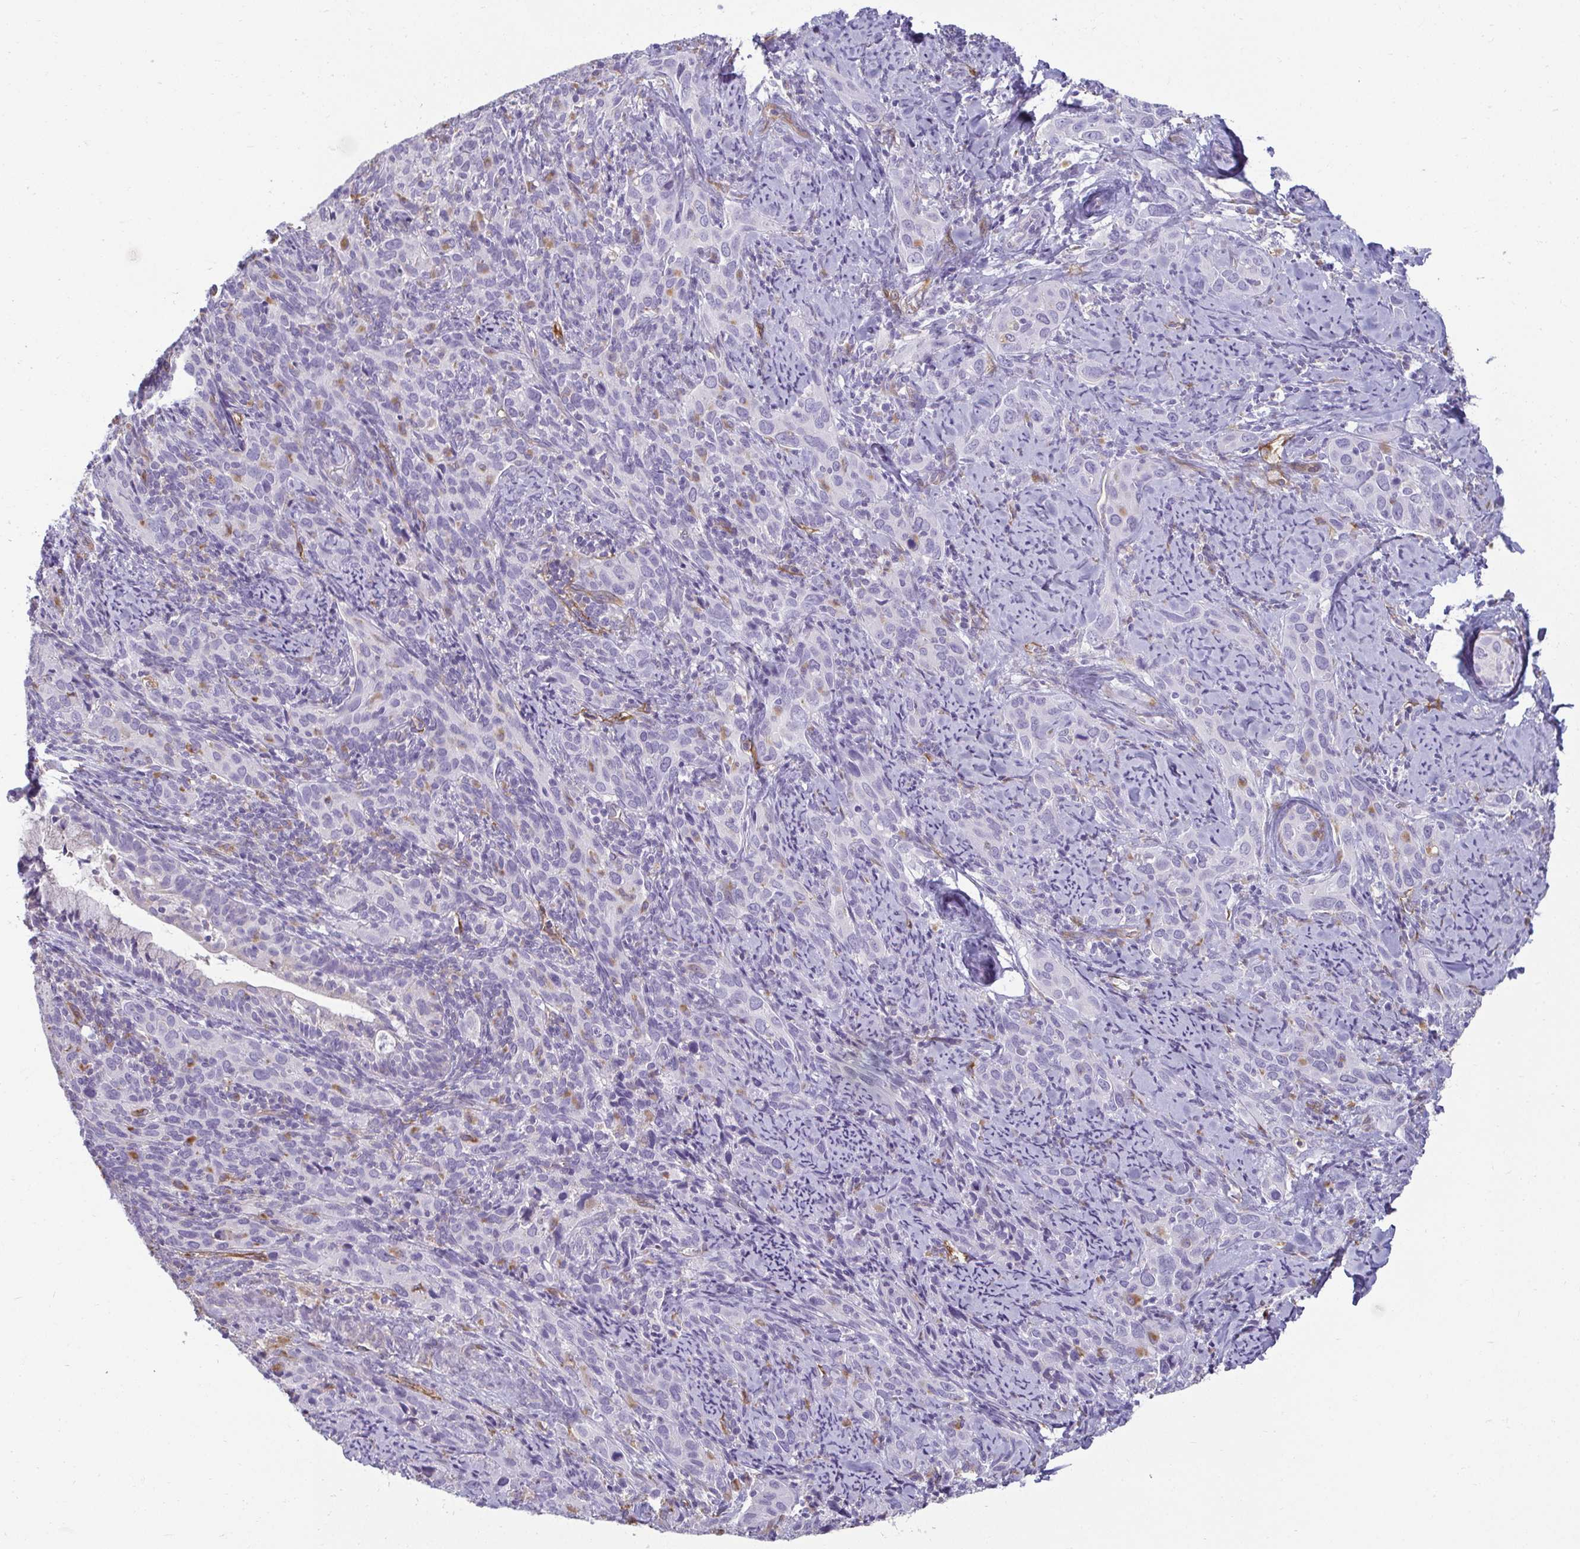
{"staining": {"intensity": "moderate", "quantity": "<25%", "location": "cytoplasmic/membranous"}, "tissue": "cervical cancer", "cell_type": "Tumor cells", "image_type": "cancer", "snomed": [{"axis": "morphology", "description": "Squamous cell carcinoma, NOS"}, {"axis": "topography", "description": "Cervix"}], "caption": "Cervical cancer (squamous cell carcinoma) stained with a brown dye displays moderate cytoplasmic/membranous positive staining in approximately <25% of tumor cells.", "gene": "PDE2A", "patient": {"sex": "female", "age": 51}}